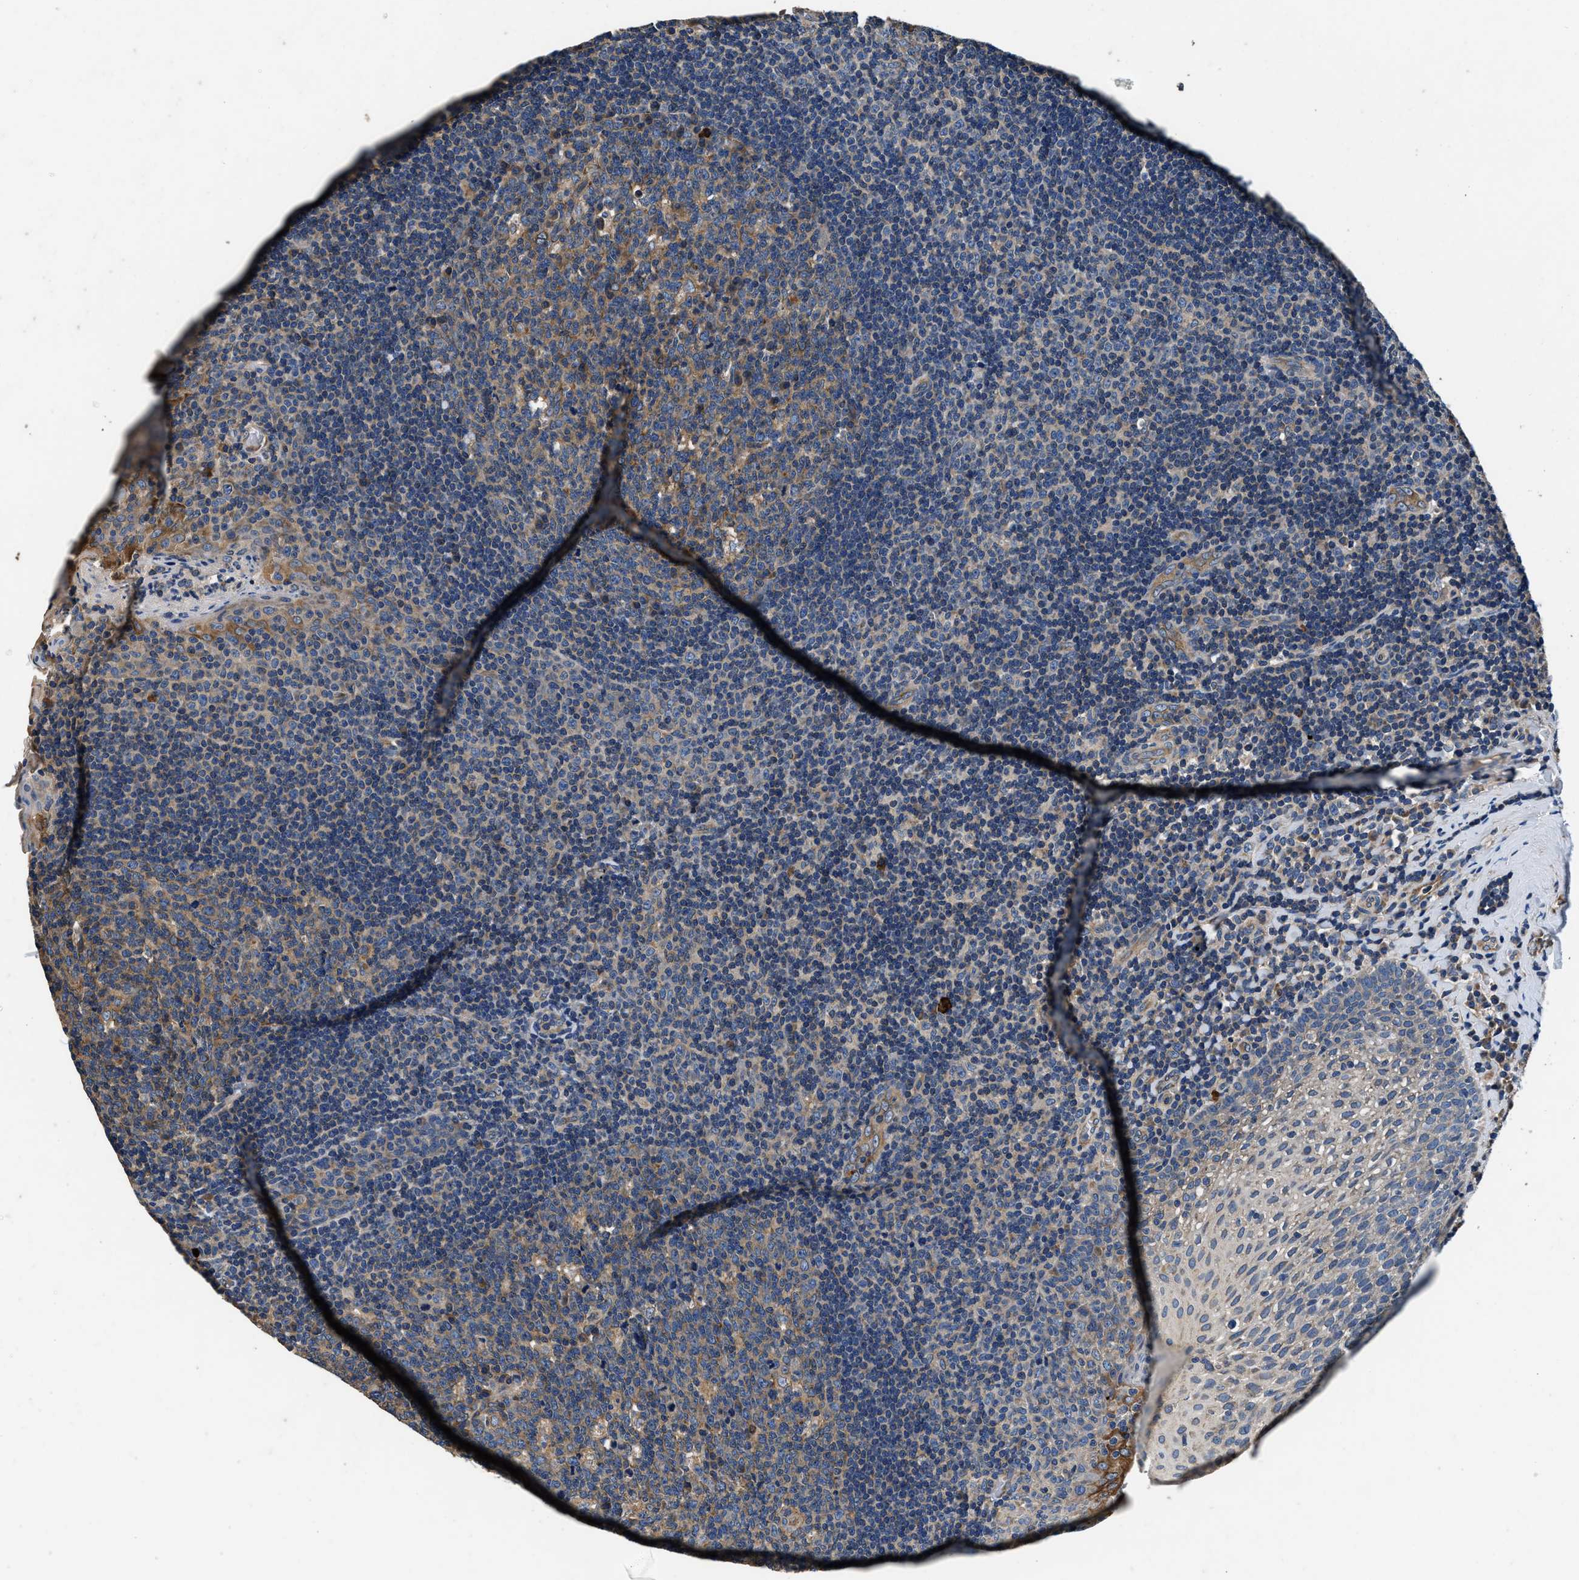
{"staining": {"intensity": "moderate", "quantity": "25%-75%", "location": "cytoplasmic/membranous"}, "tissue": "tonsil", "cell_type": "Germinal center cells", "image_type": "normal", "snomed": [{"axis": "morphology", "description": "Normal tissue, NOS"}, {"axis": "topography", "description": "Tonsil"}], "caption": "The micrograph demonstrates staining of benign tonsil, revealing moderate cytoplasmic/membranous protein staining (brown color) within germinal center cells.", "gene": "DHRS7B", "patient": {"sex": "male", "age": 17}}